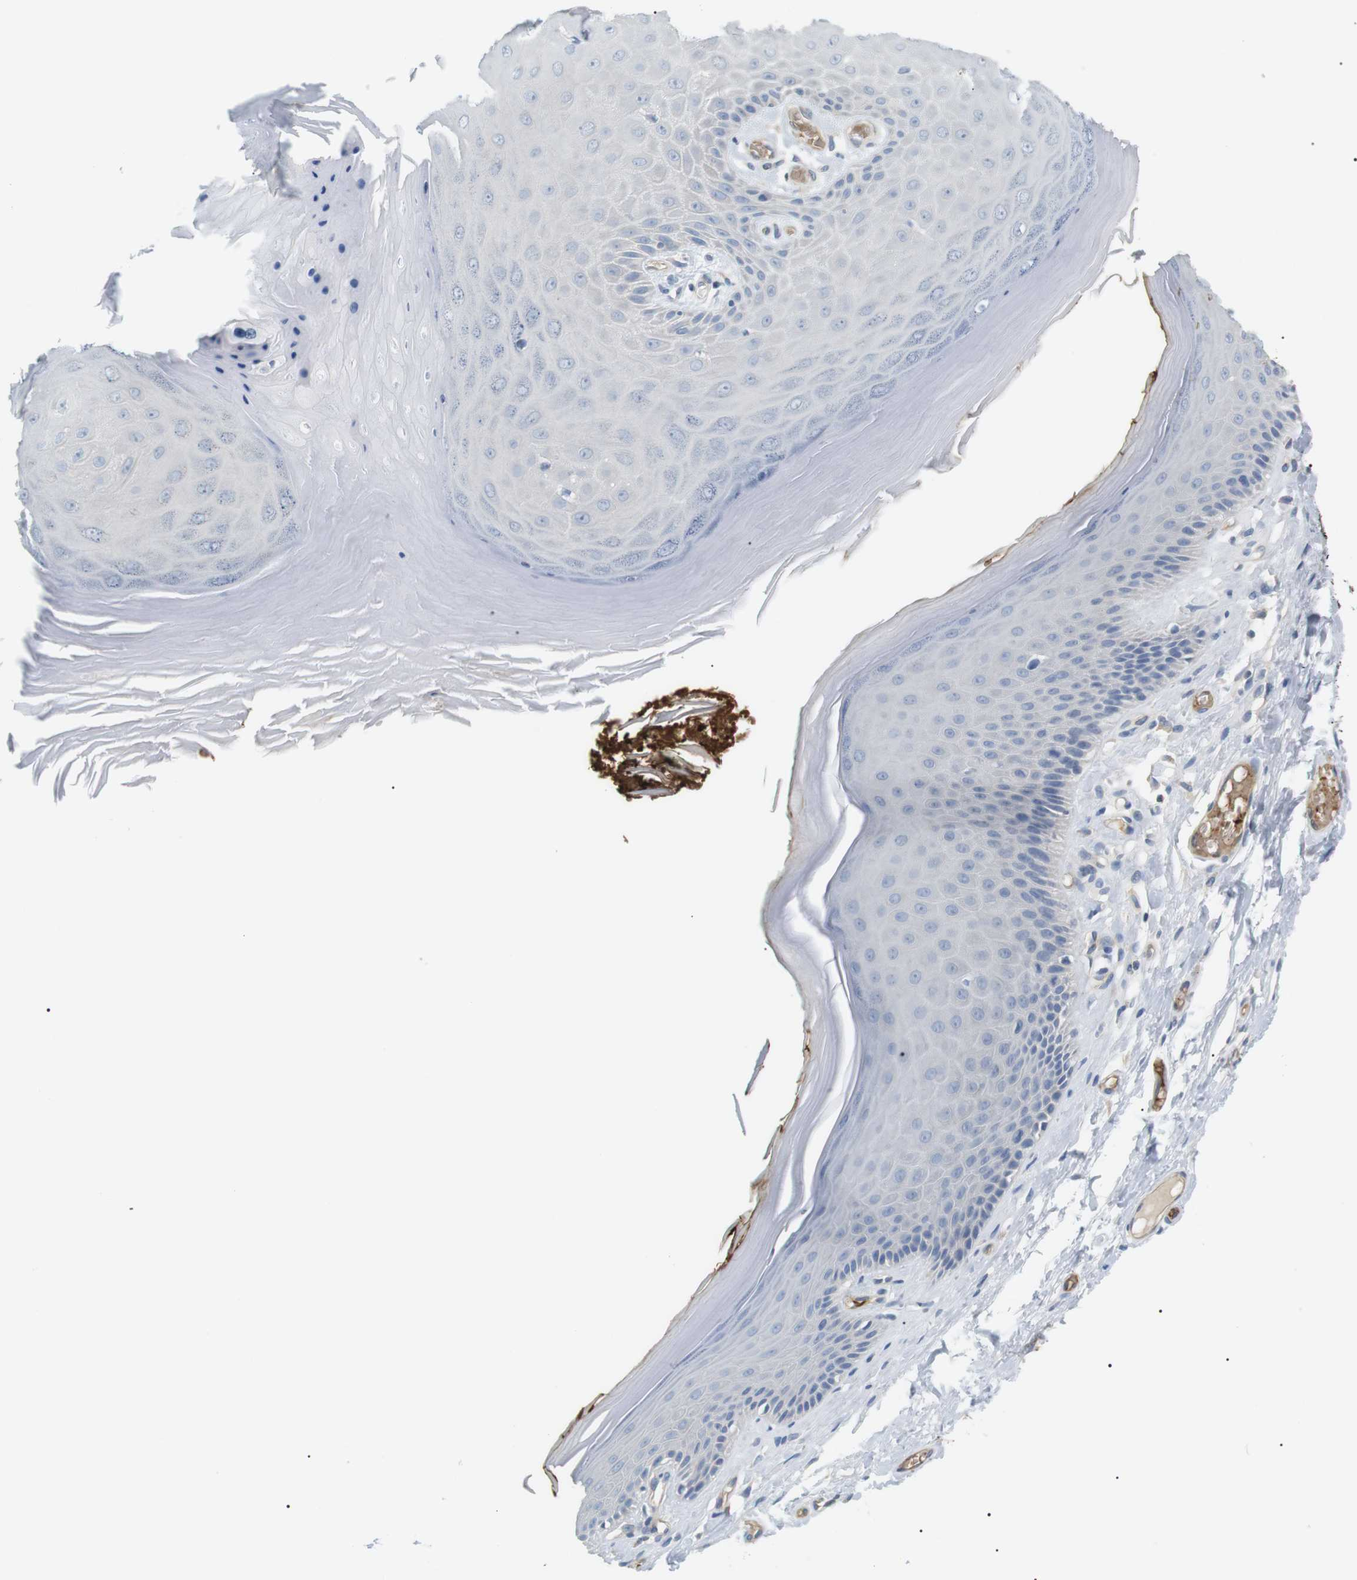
{"staining": {"intensity": "weak", "quantity": "<25%", "location": "cytoplasmic/membranous"}, "tissue": "skin", "cell_type": "Epidermal cells", "image_type": "normal", "snomed": [{"axis": "morphology", "description": "Normal tissue, NOS"}, {"axis": "topography", "description": "Vulva"}], "caption": "A micrograph of human skin is negative for staining in epidermal cells.", "gene": "ADCY10", "patient": {"sex": "female", "age": 73}}